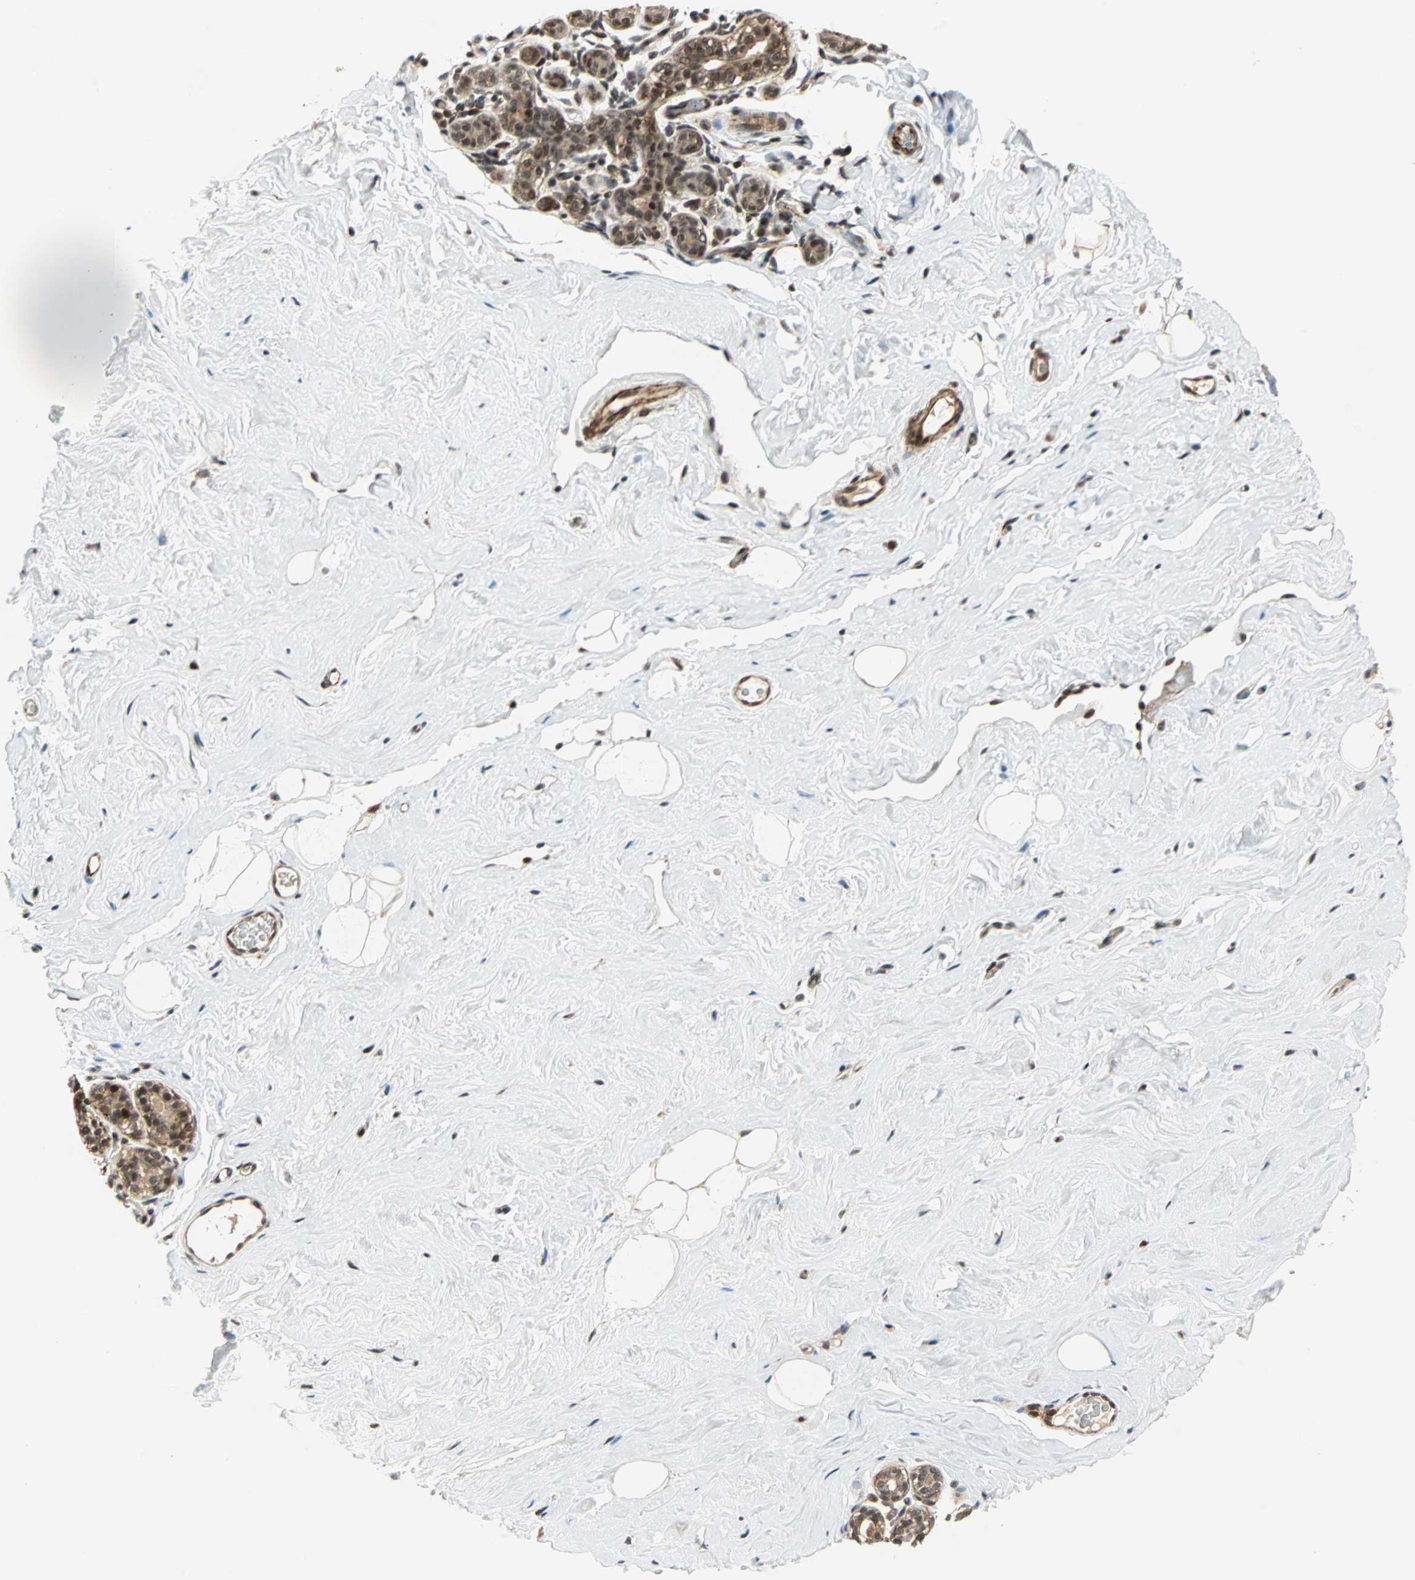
{"staining": {"intensity": "moderate", "quantity": "25%-75%", "location": "nuclear"}, "tissue": "breast", "cell_type": "Adipocytes", "image_type": "normal", "snomed": [{"axis": "morphology", "description": "Normal tissue, NOS"}, {"axis": "topography", "description": "Breast"}], "caption": "The photomicrograph demonstrates a brown stain indicating the presence of a protein in the nuclear of adipocytes in breast. The staining is performed using DAB brown chromogen to label protein expression. The nuclei are counter-stained blue using hematoxylin.", "gene": "ZBED9", "patient": {"sex": "female", "age": 75}}